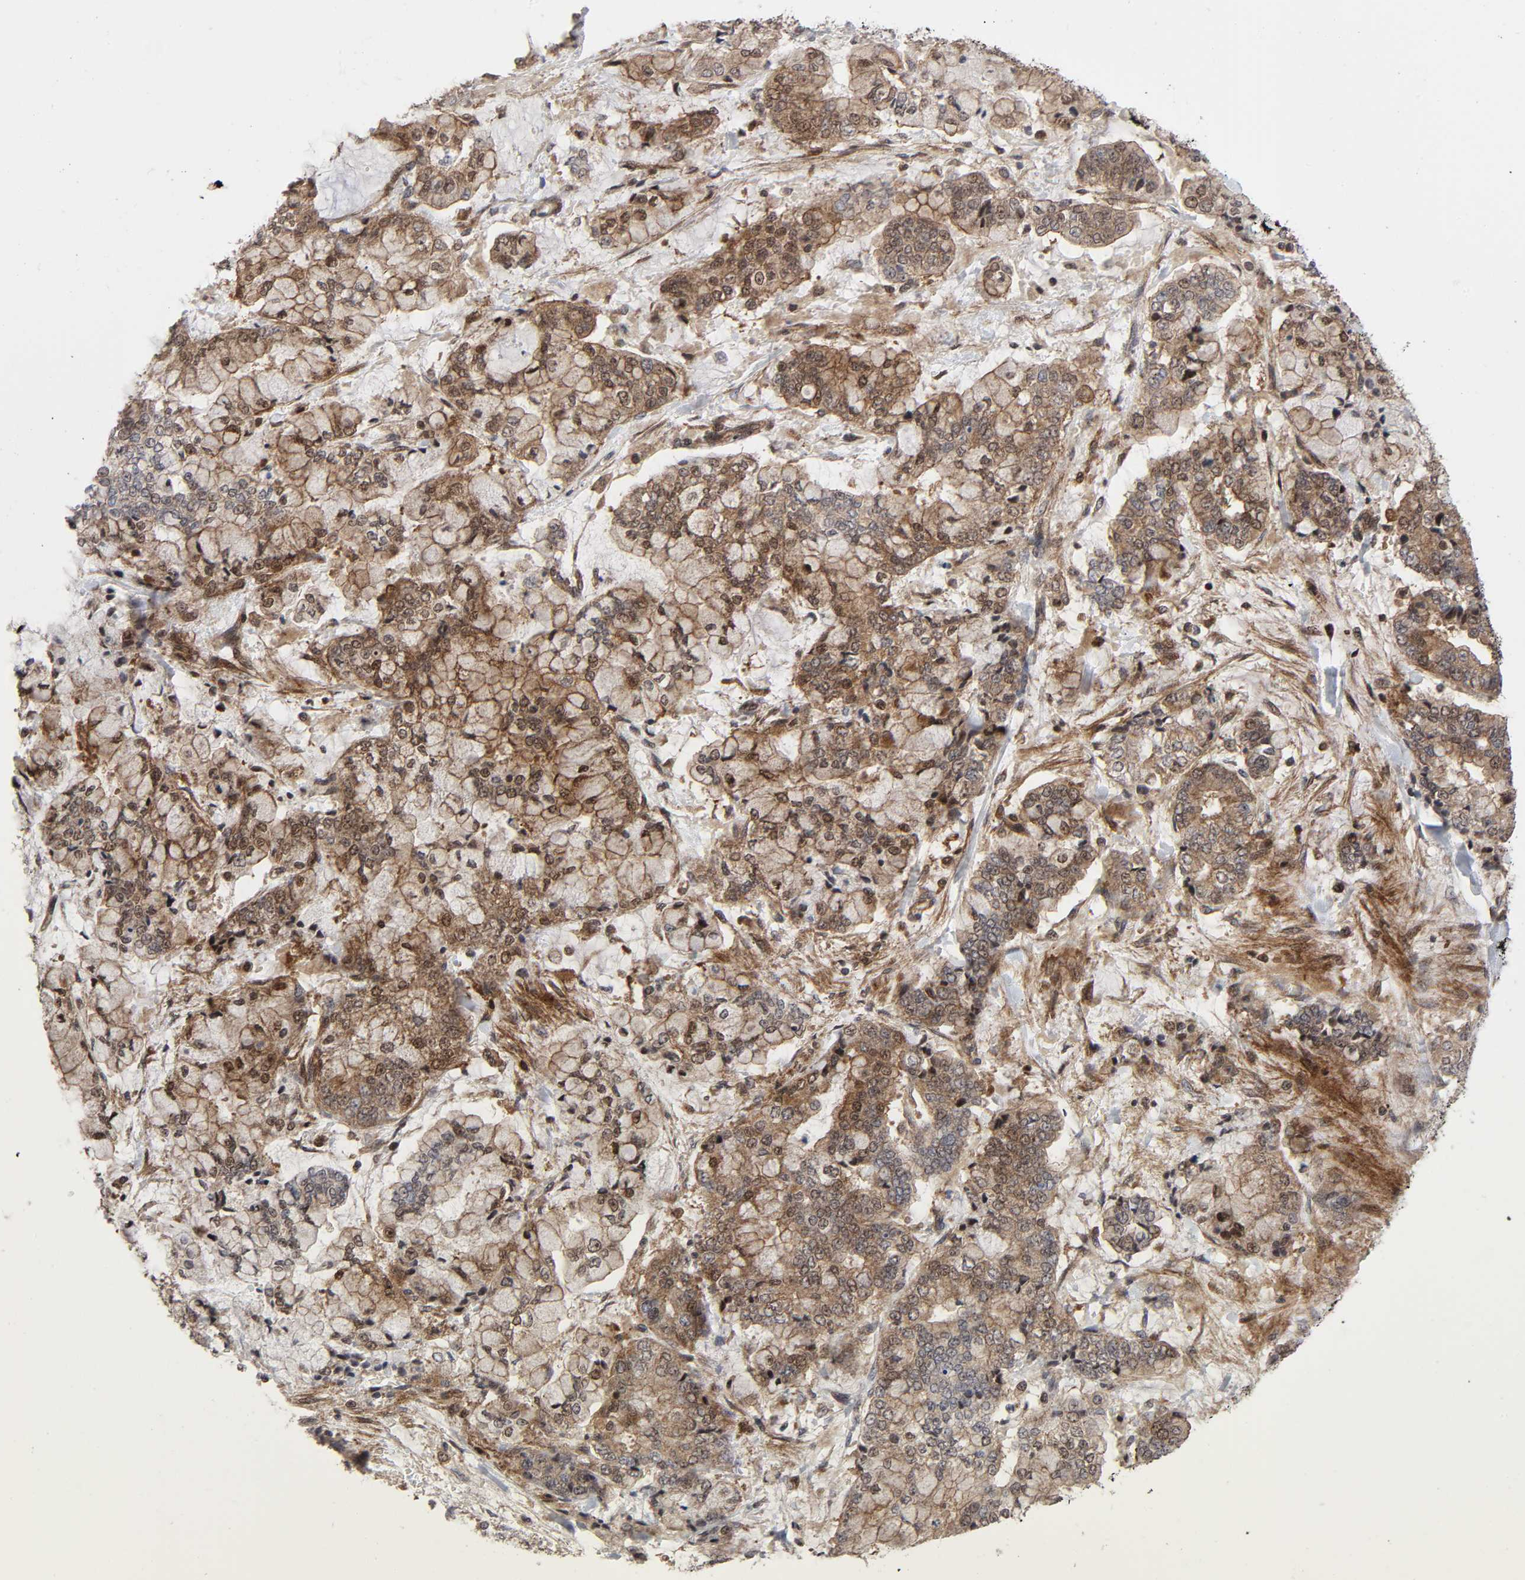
{"staining": {"intensity": "moderate", "quantity": ">75%", "location": "cytoplasmic/membranous,nuclear"}, "tissue": "stomach cancer", "cell_type": "Tumor cells", "image_type": "cancer", "snomed": [{"axis": "morphology", "description": "Normal tissue, NOS"}, {"axis": "morphology", "description": "Adenocarcinoma, NOS"}, {"axis": "topography", "description": "Stomach, upper"}, {"axis": "topography", "description": "Stomach"}], "caption": "Immunohistochemical staining of stomach adenocarcinoma displays medium levels of moderate cytoplasmic/membranous and nuclear positivity in approximately >75% of tumor cells.", "gene": "CASP9", "patient": {"sex": "male", "age": 76}}